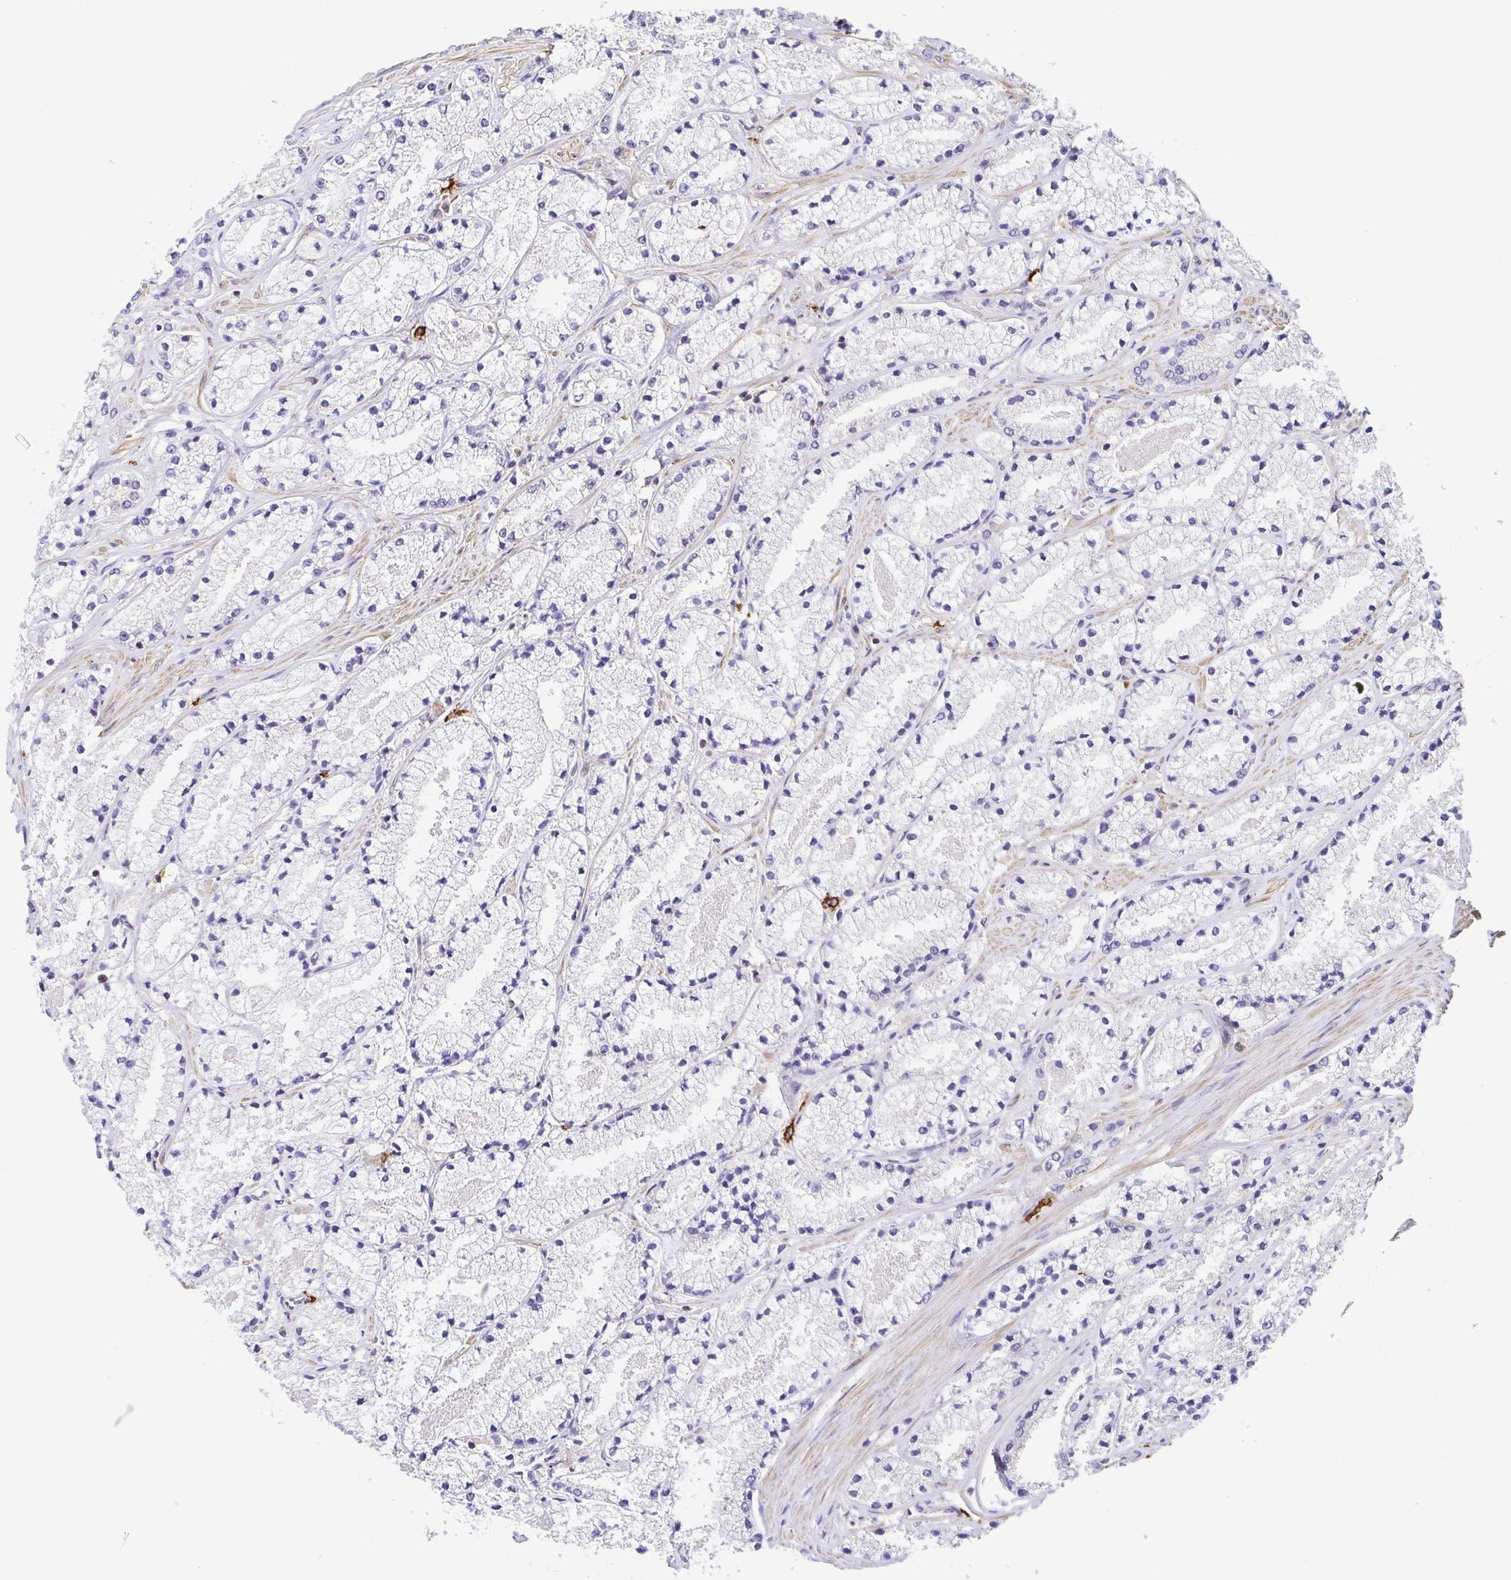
{"staining": {"intensity": "negative", "quantity": "none", "location": "none"}, "tissue": "prostate cancer", "cell_type": "Tumor cells", "image_type": "cancer", "snomed": [{"axis": "morphology", "description": "Adenocarcinoma, High grade"}, {"axis": "topography", "description": "Prostate"}], "caption": "This is an immunohistochemistry photomicrograph of human adenocarcinoma (high-grade) (prostate). There is no staining in tumor cells.", "gene": "PREPL", "patient": {"sex": "male", "age": 63}}